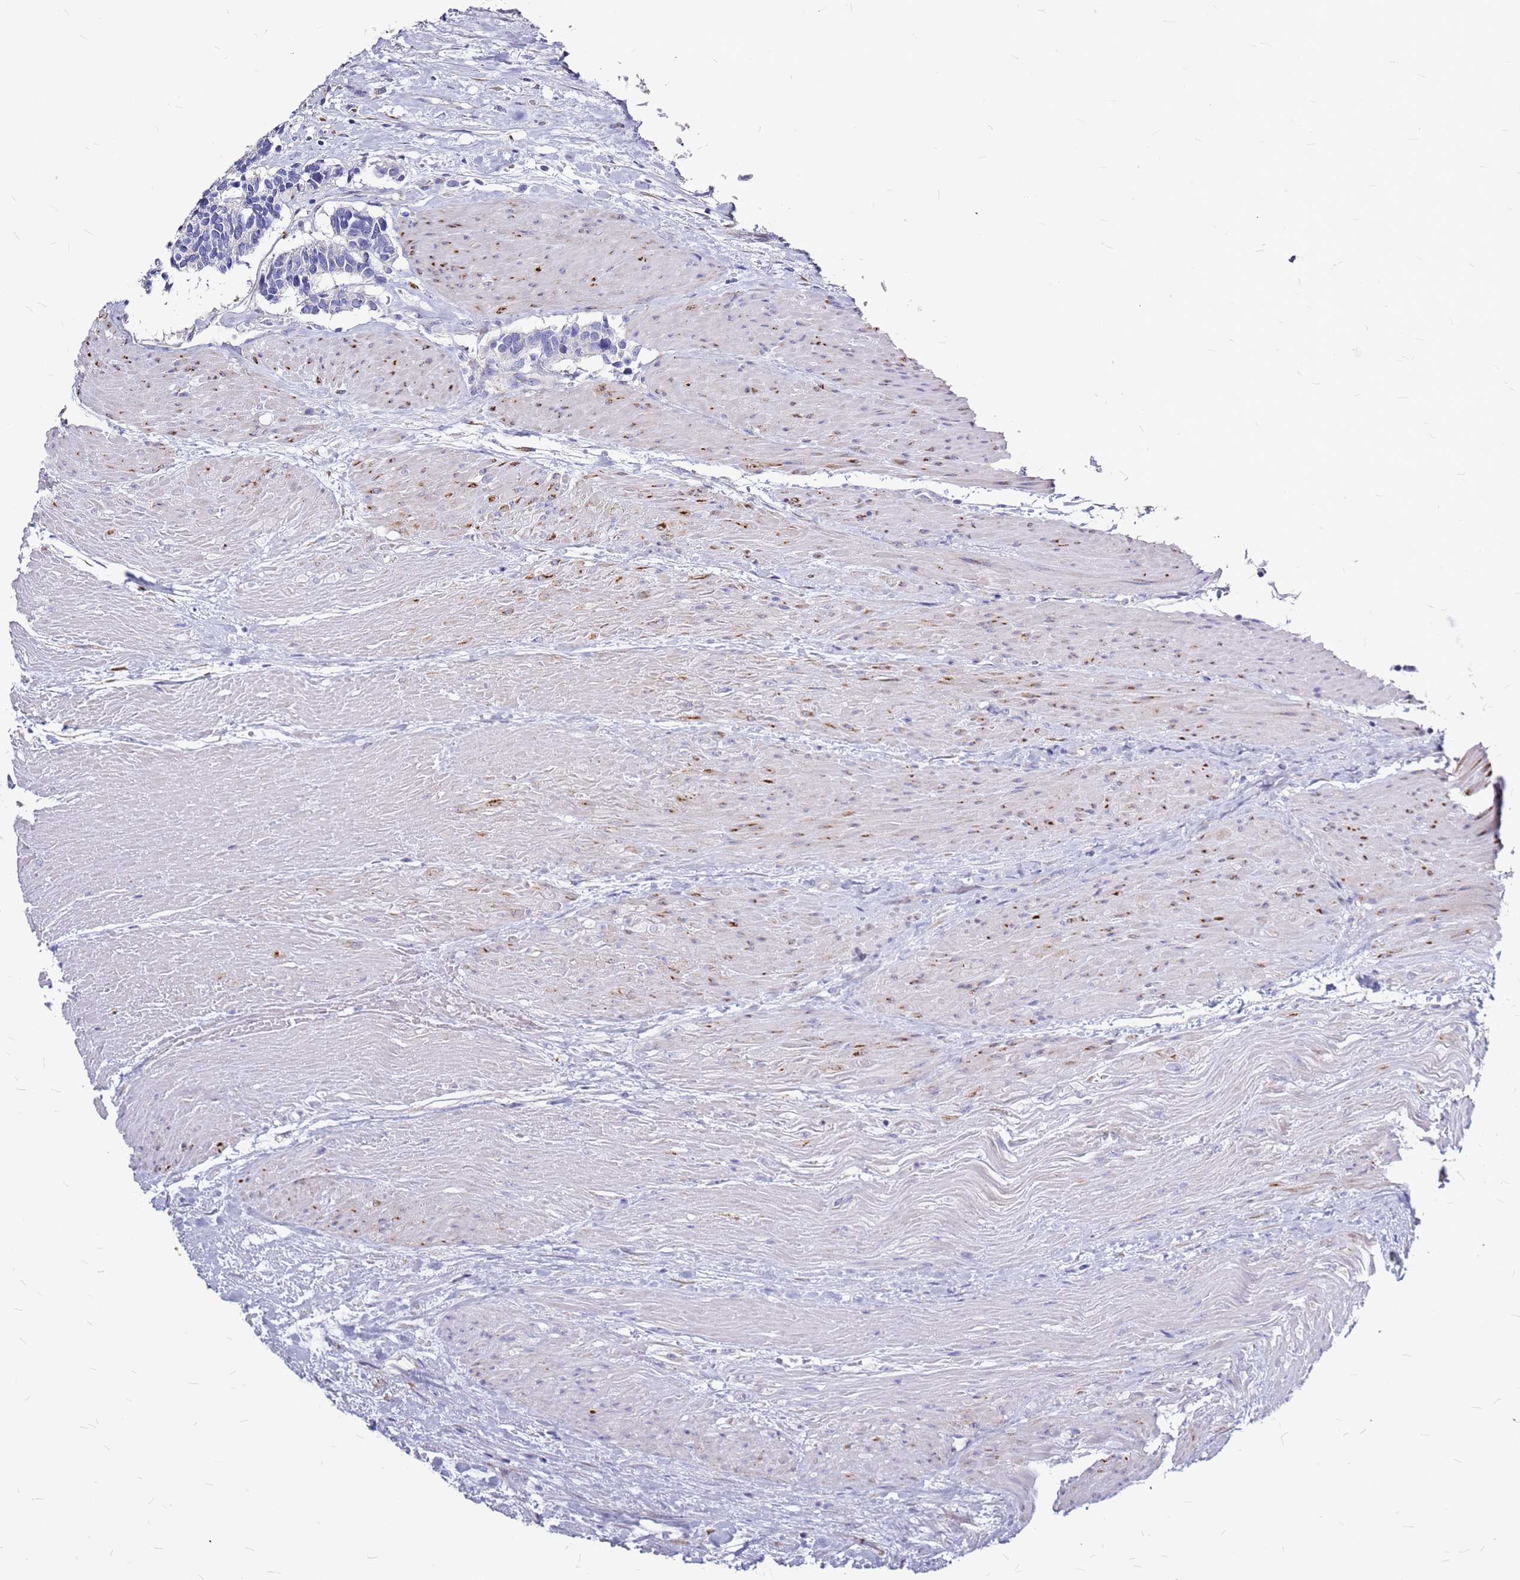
{"staining": {"intensity": "negative", "quantity": "none", "location": "none"}, "tissue": "carcinoid", "cell_type": "Tumor cells", "image_type": "cancer", "snomed": [{"axis": "morphology", "description": "Carcinoma, NOS"}, {"axis": "morphology", "description": "Carcinoid, malignant, NOS"}, {"axis": "topography", "description": "Urinary bladder"}], "caption": "Carcinoid (malignant) stained for a protein using IHC shows no positivity tumor cells.", "gene": "CASD1", "patient": {"sex": "male", "age": 57}}